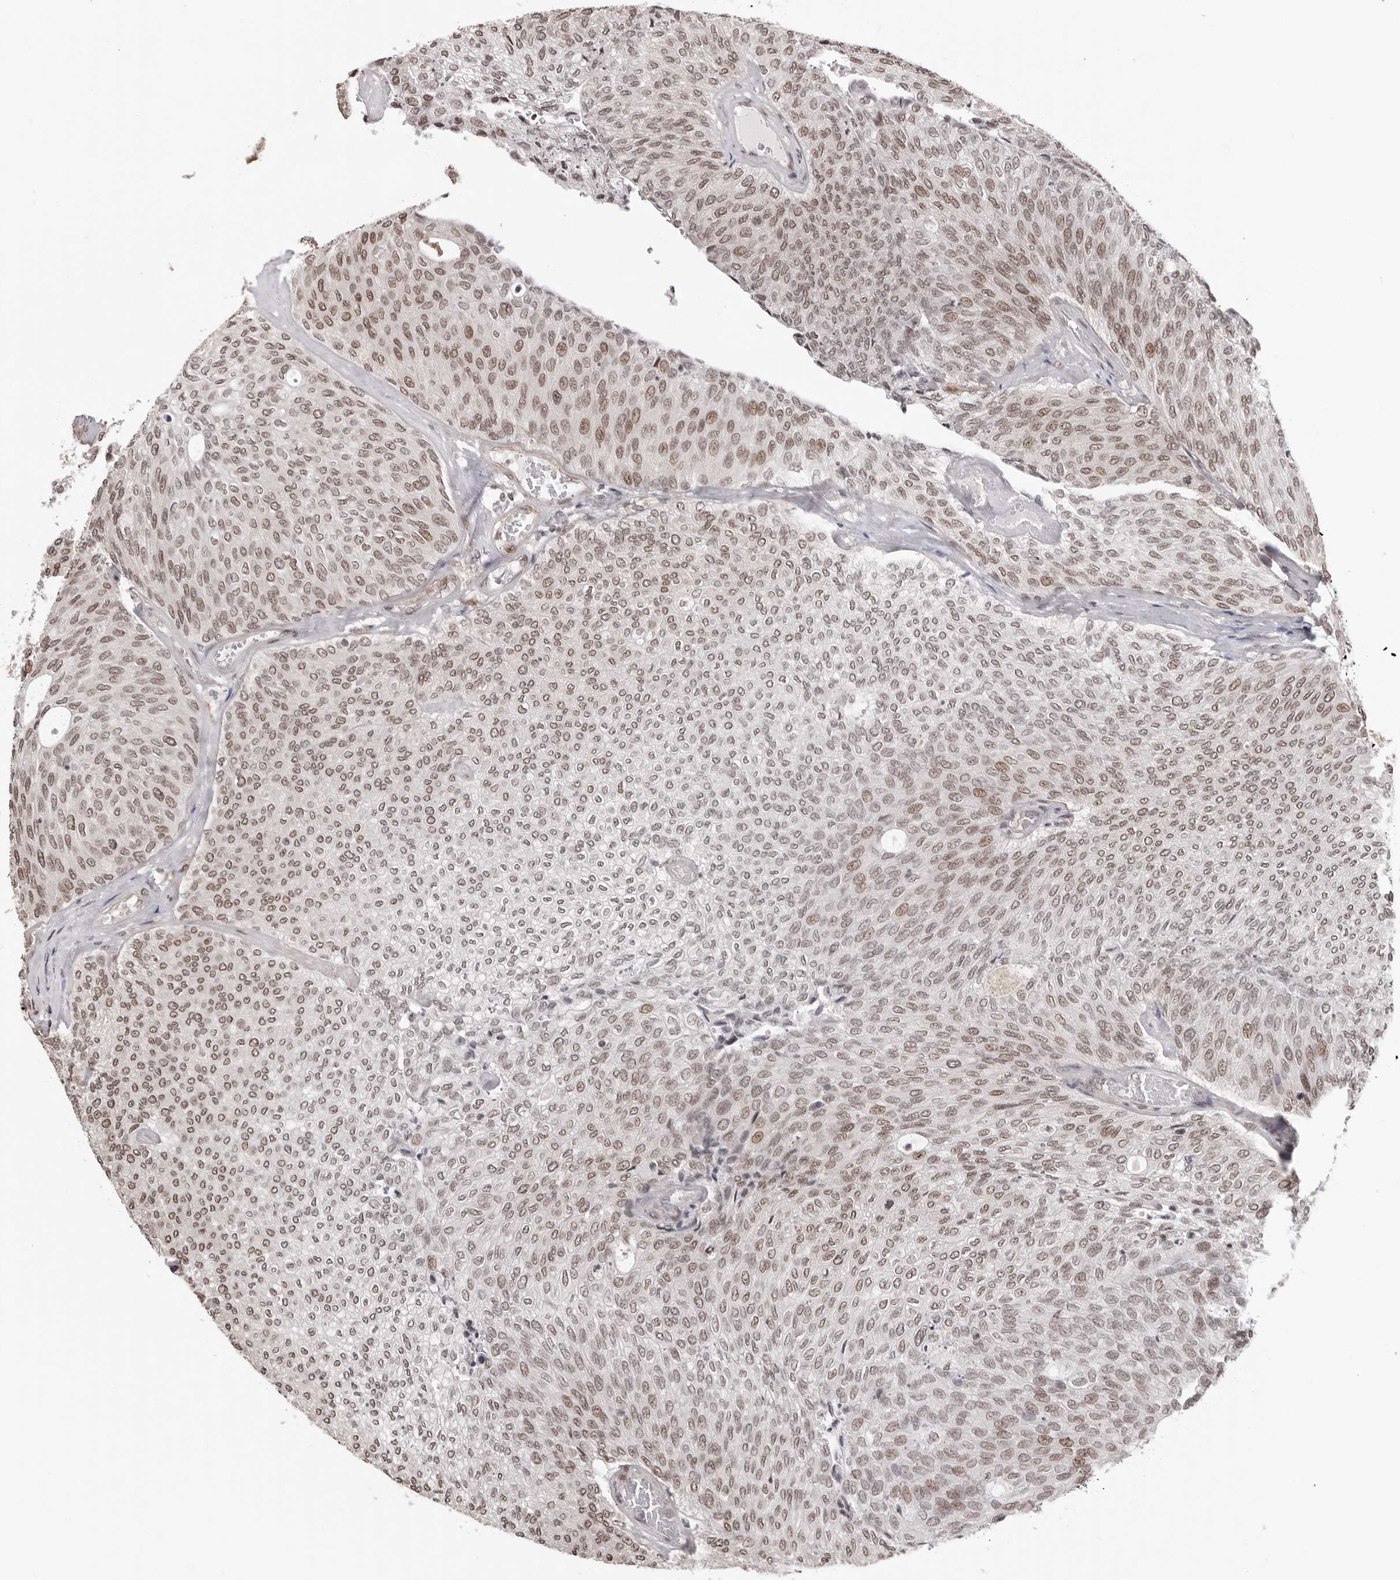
{"staining": {"intensity": "weak", "quantity": "25%-75%", "location": "nuclear"}, "tissue": "urothelial cancer", "cell_type": "Tumor cells", "image_type": "cancer", "snomed": [{"axis": "morphology", "description": "Urothelial carcinoma, Low grade"}, {"axis": "topography", "description": "Urinary bladder"}], "caption": "Immunohistochemical staining of human urothelial carcinoma (low-grade) demonstrates low levels of weak nuclear staining in about 25%-75% of tumor cells.", "gene": "SDE2", "patient": {"sex": "female", "age": 79}}